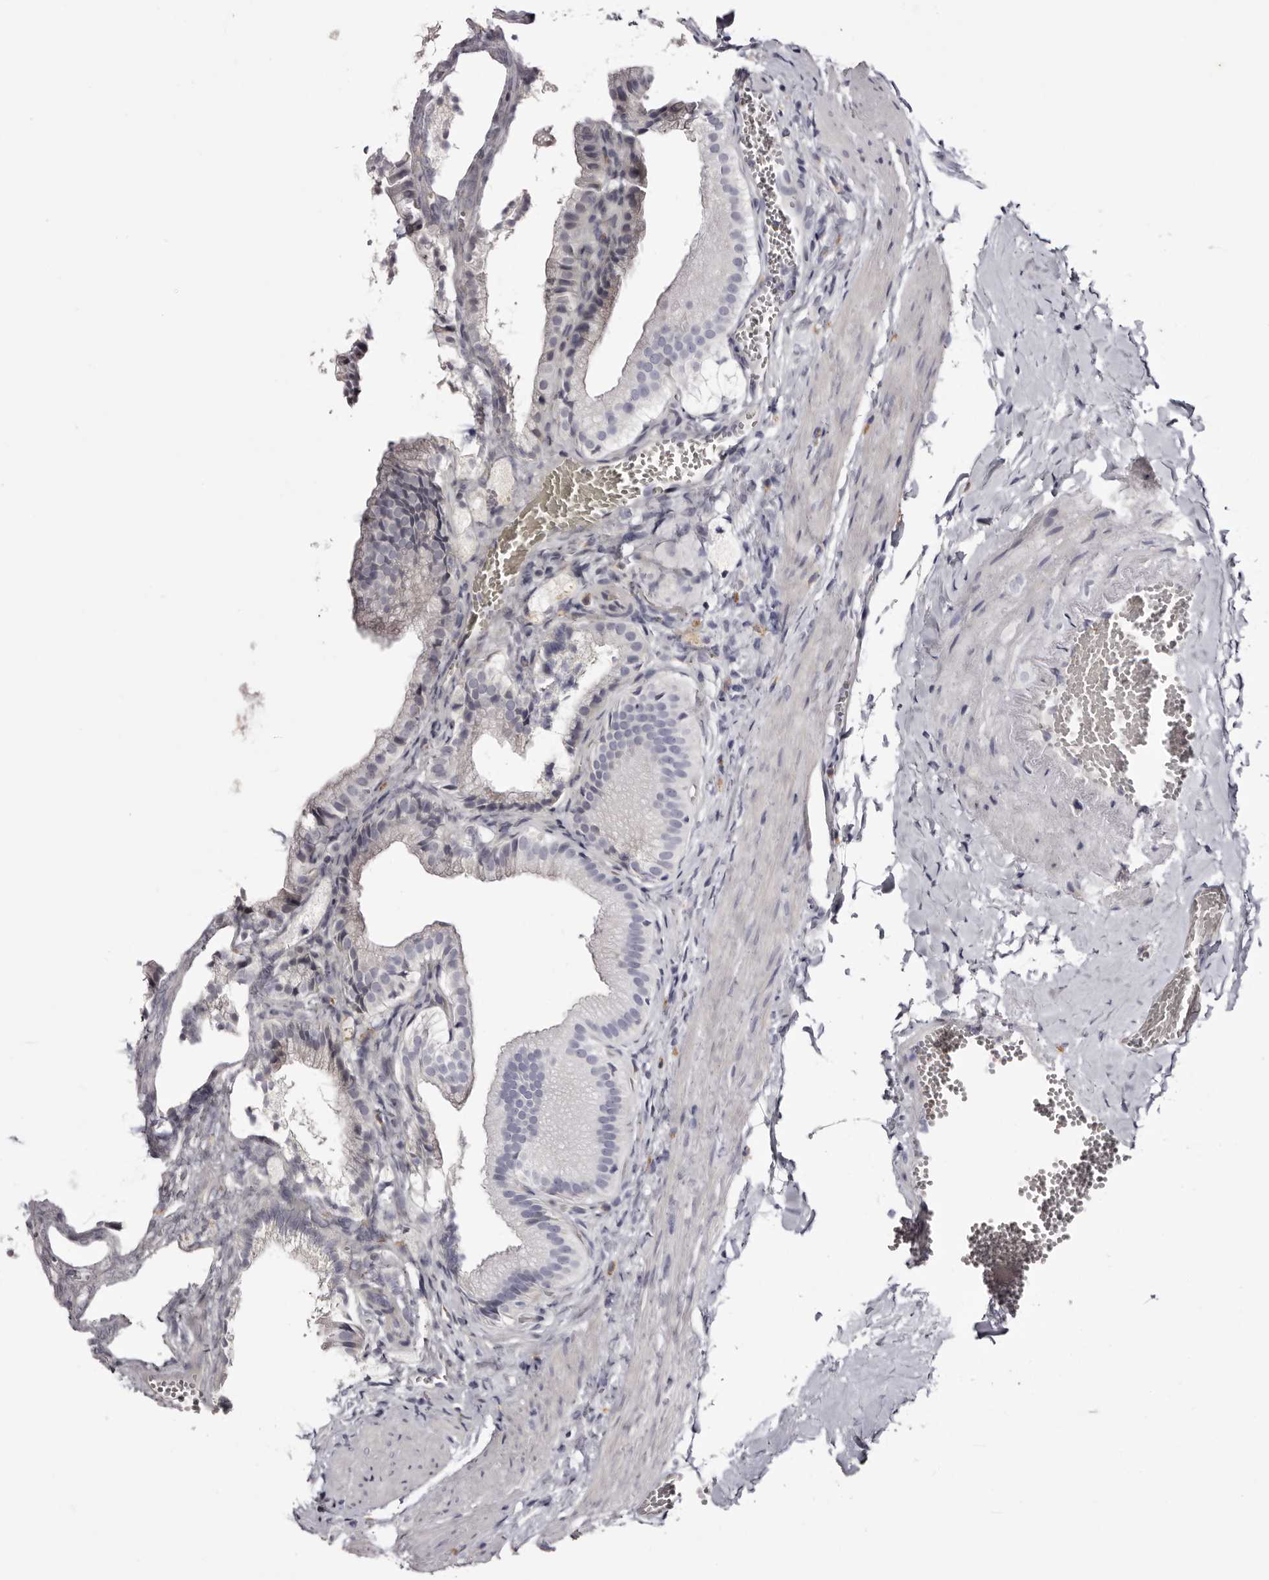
{"staining": {"intensity": "negative", "quantity": "none", "location": "none"}, "tissue": "gallbladder", "cell_type": "Glandular cells", "image_type": "normal", "snomed": [{"axis": "morphology", "description": "Normal tissue, NOS"}, {"axis": "topography", "description": "Gallbladder"}], "caption": "Glandular cells are negative for protein expression in normal human gallbladder. Nuclei are stained in blue.", "gene": "CA6", "patient": {"sex": "male", "age": 38}}